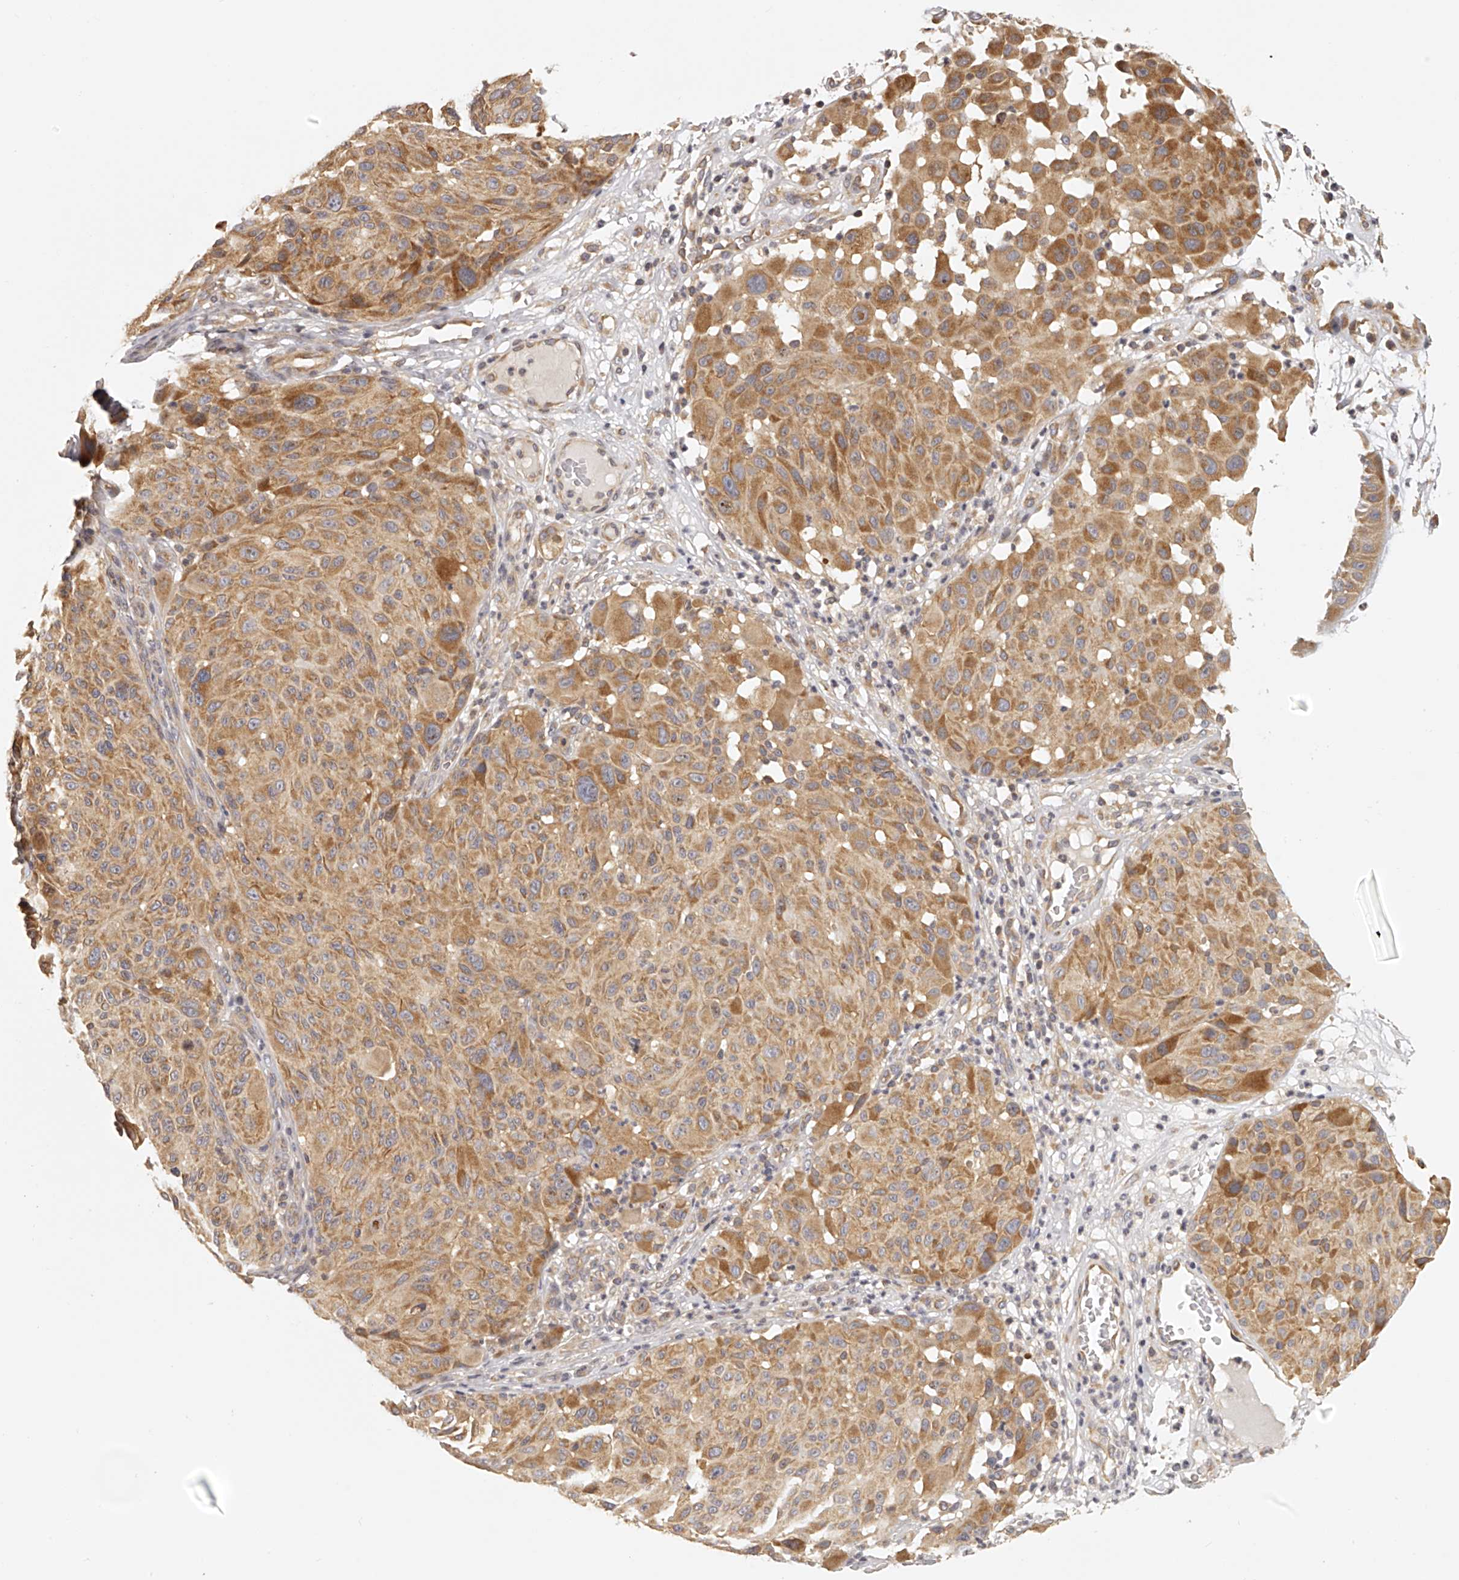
{"staining": {"intensity": "moderate", "quantity": ">75%", "location": "cytoplasmic/membranous"}, "tissue": "melanoma", "cell_type": "Tumor cells", "image_type": "cancer", "snomed": [{"axis": "morphology", "description": "Malignant melanoma, NOS"}, {"axis": "topography", "description": "Skin"}], "caption": "The immunohistochemical stain highlights moderate cytoplasmic/membranous staining in tumor cells of malignant melanoma tissue. The staining was performed using DAB (3,3'-diaminobenzidine) to visualize the protein expression in brown, while the nuclei were stained in blue with hematoxylin (Magnification: 20x).", "gene": "EIF3I", "patient": {"sex": "male", "age": 83}}